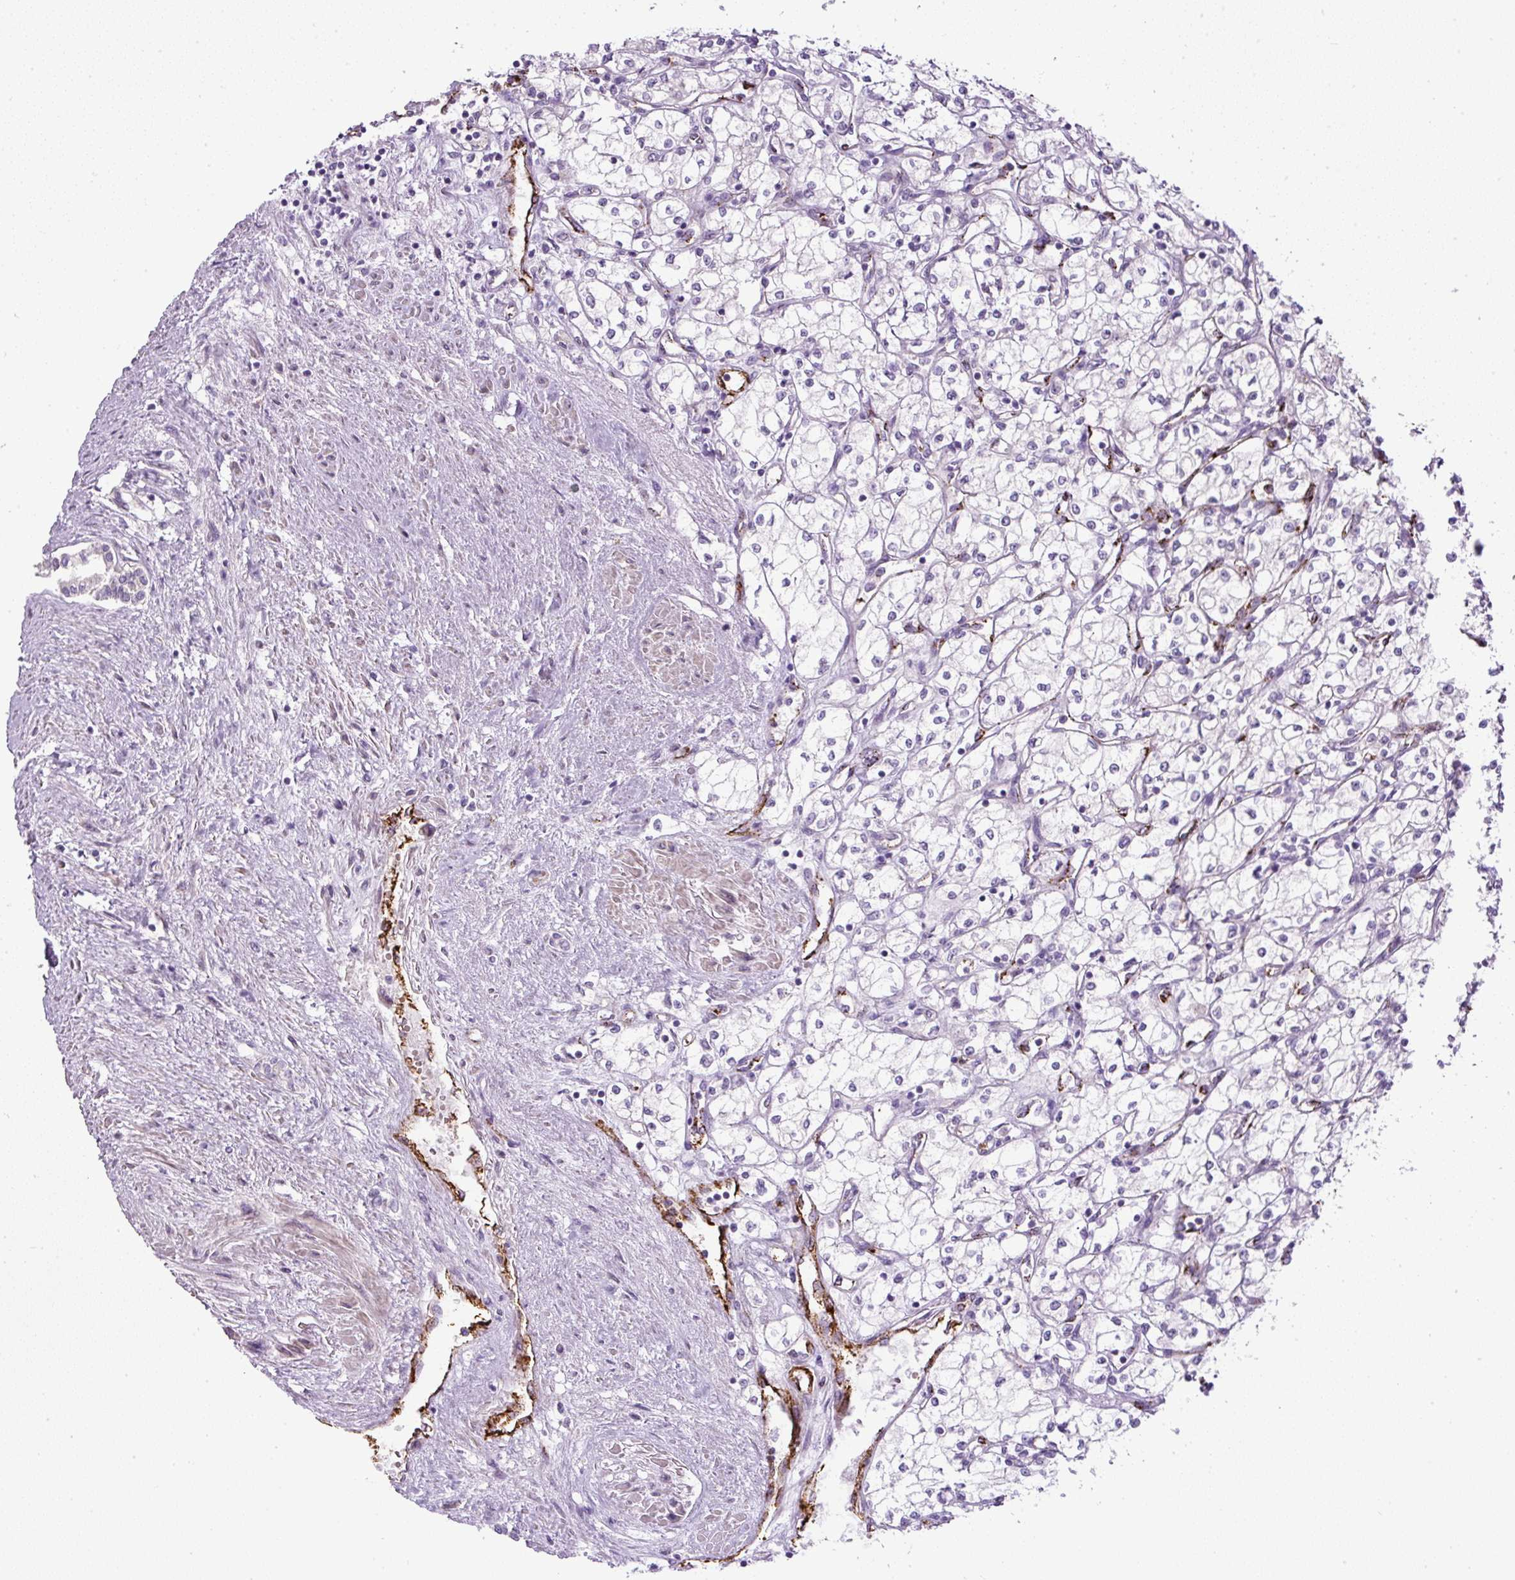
{"staining": {"intensity": "negative", "quantity": "none", "location": "none"}, "tissue": "renal cancer", "cell_type": "Tumor cells", "image_type": "cancer", "snomed": [{"axis": "morphology", "description": "Adenocarcinoma, NOS"}, {"axis": "topography", "description": "Kidney"}], "caption": "High magnification brightfield microscopy of renal cancer (adenocarcinoma) stained with DAB (3,3'-diaminobenzidine) (brown) and counterstained with hematoxylin (blue): tumor cells show no significant staining.", "gene": "LEFTY2", "patient": {"sex": "male", "age": 59}}